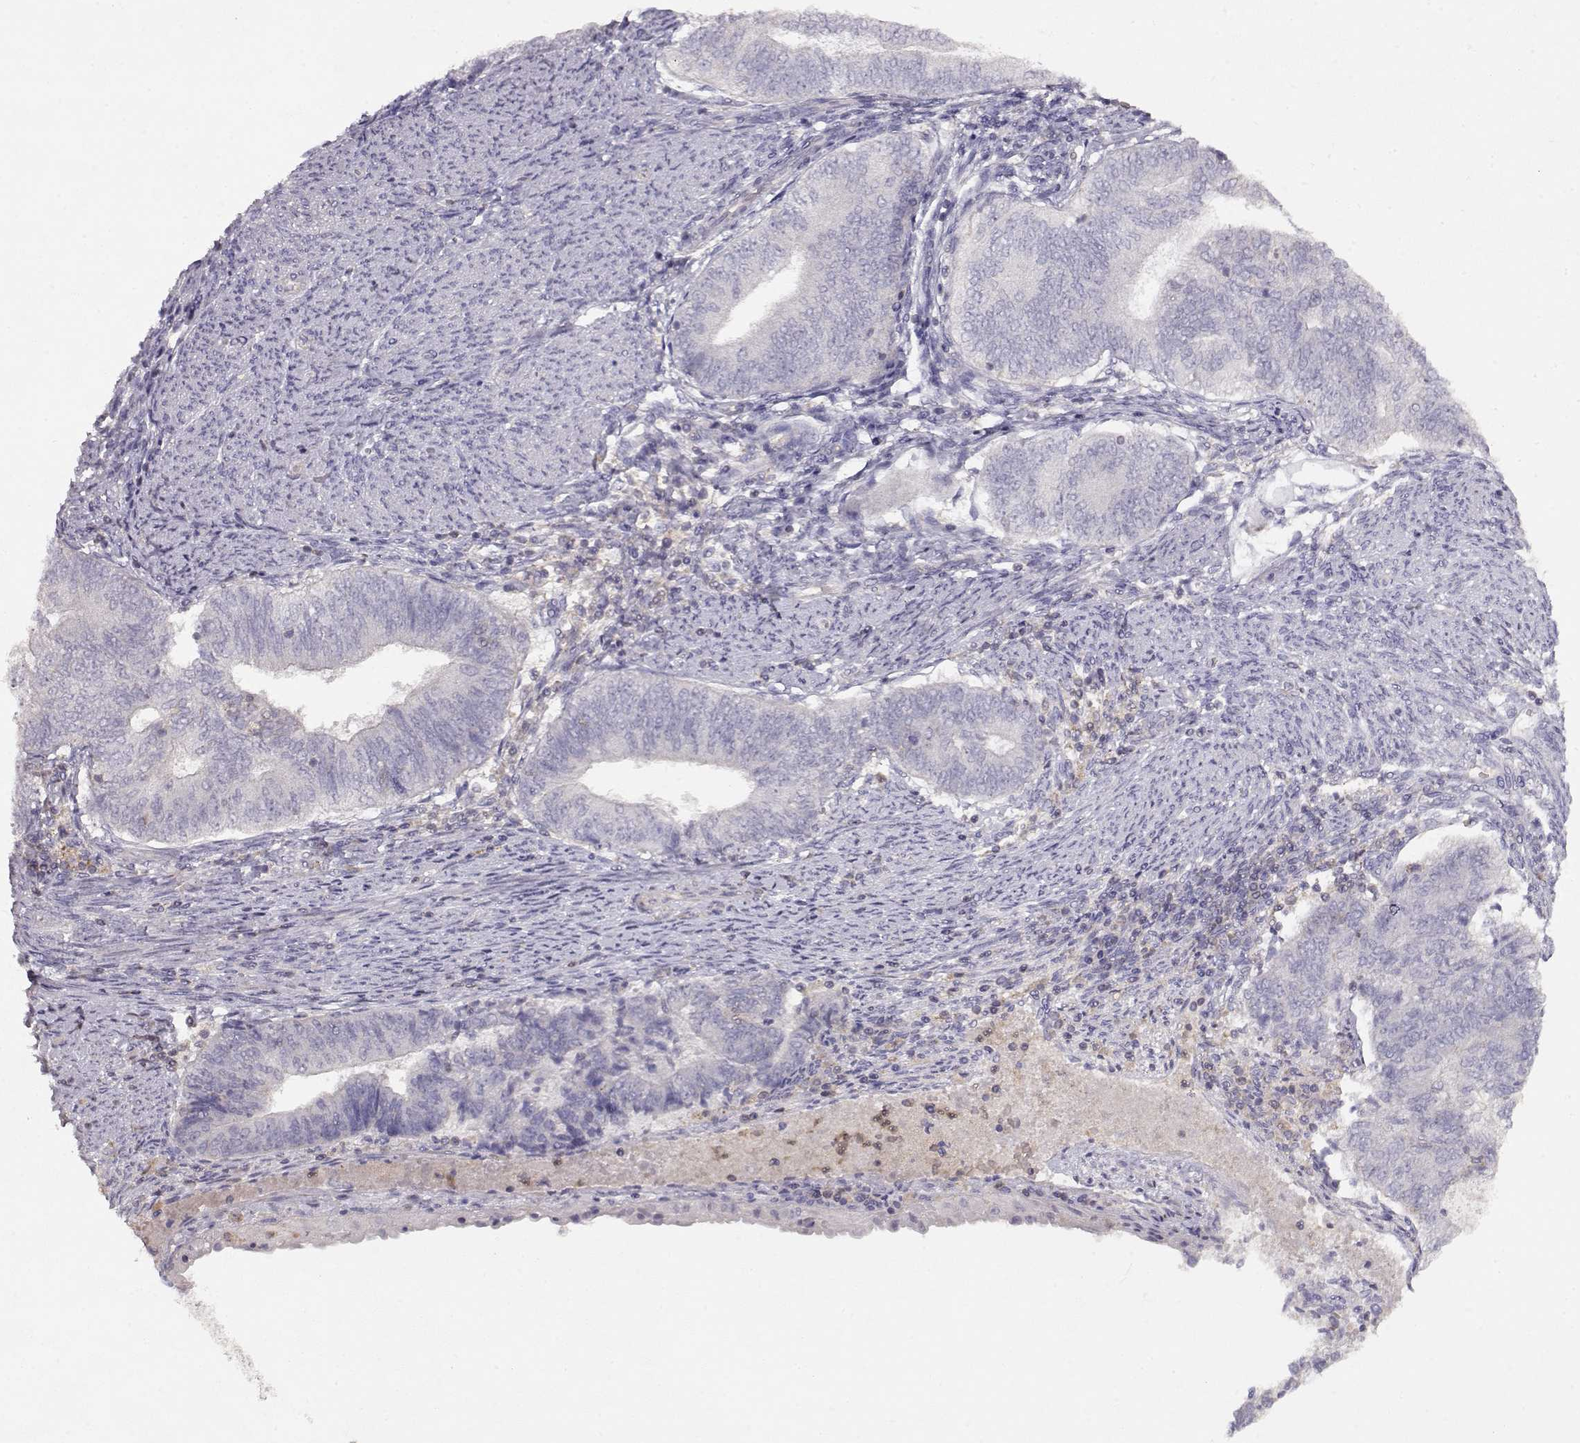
{"staining": {"intensity": "negative", "quantity": "none", "location": "none"}, "tissue": "endometrial cancer", "cell_type": "Tumor cells", "image_type": "cancer", "snomed": [{"axis": "morphology", "description": "Adenocarcinoma, NOS"}, {"axis": "topography", "description": "Endometrium"}], "caption": "This is a image of immunohistochemistry (IHC) staining of endometrial cancer, which shows no positivity in tumor cells.", "gene": "VAV1", "patient": {"sex": "female", "age": 65}}